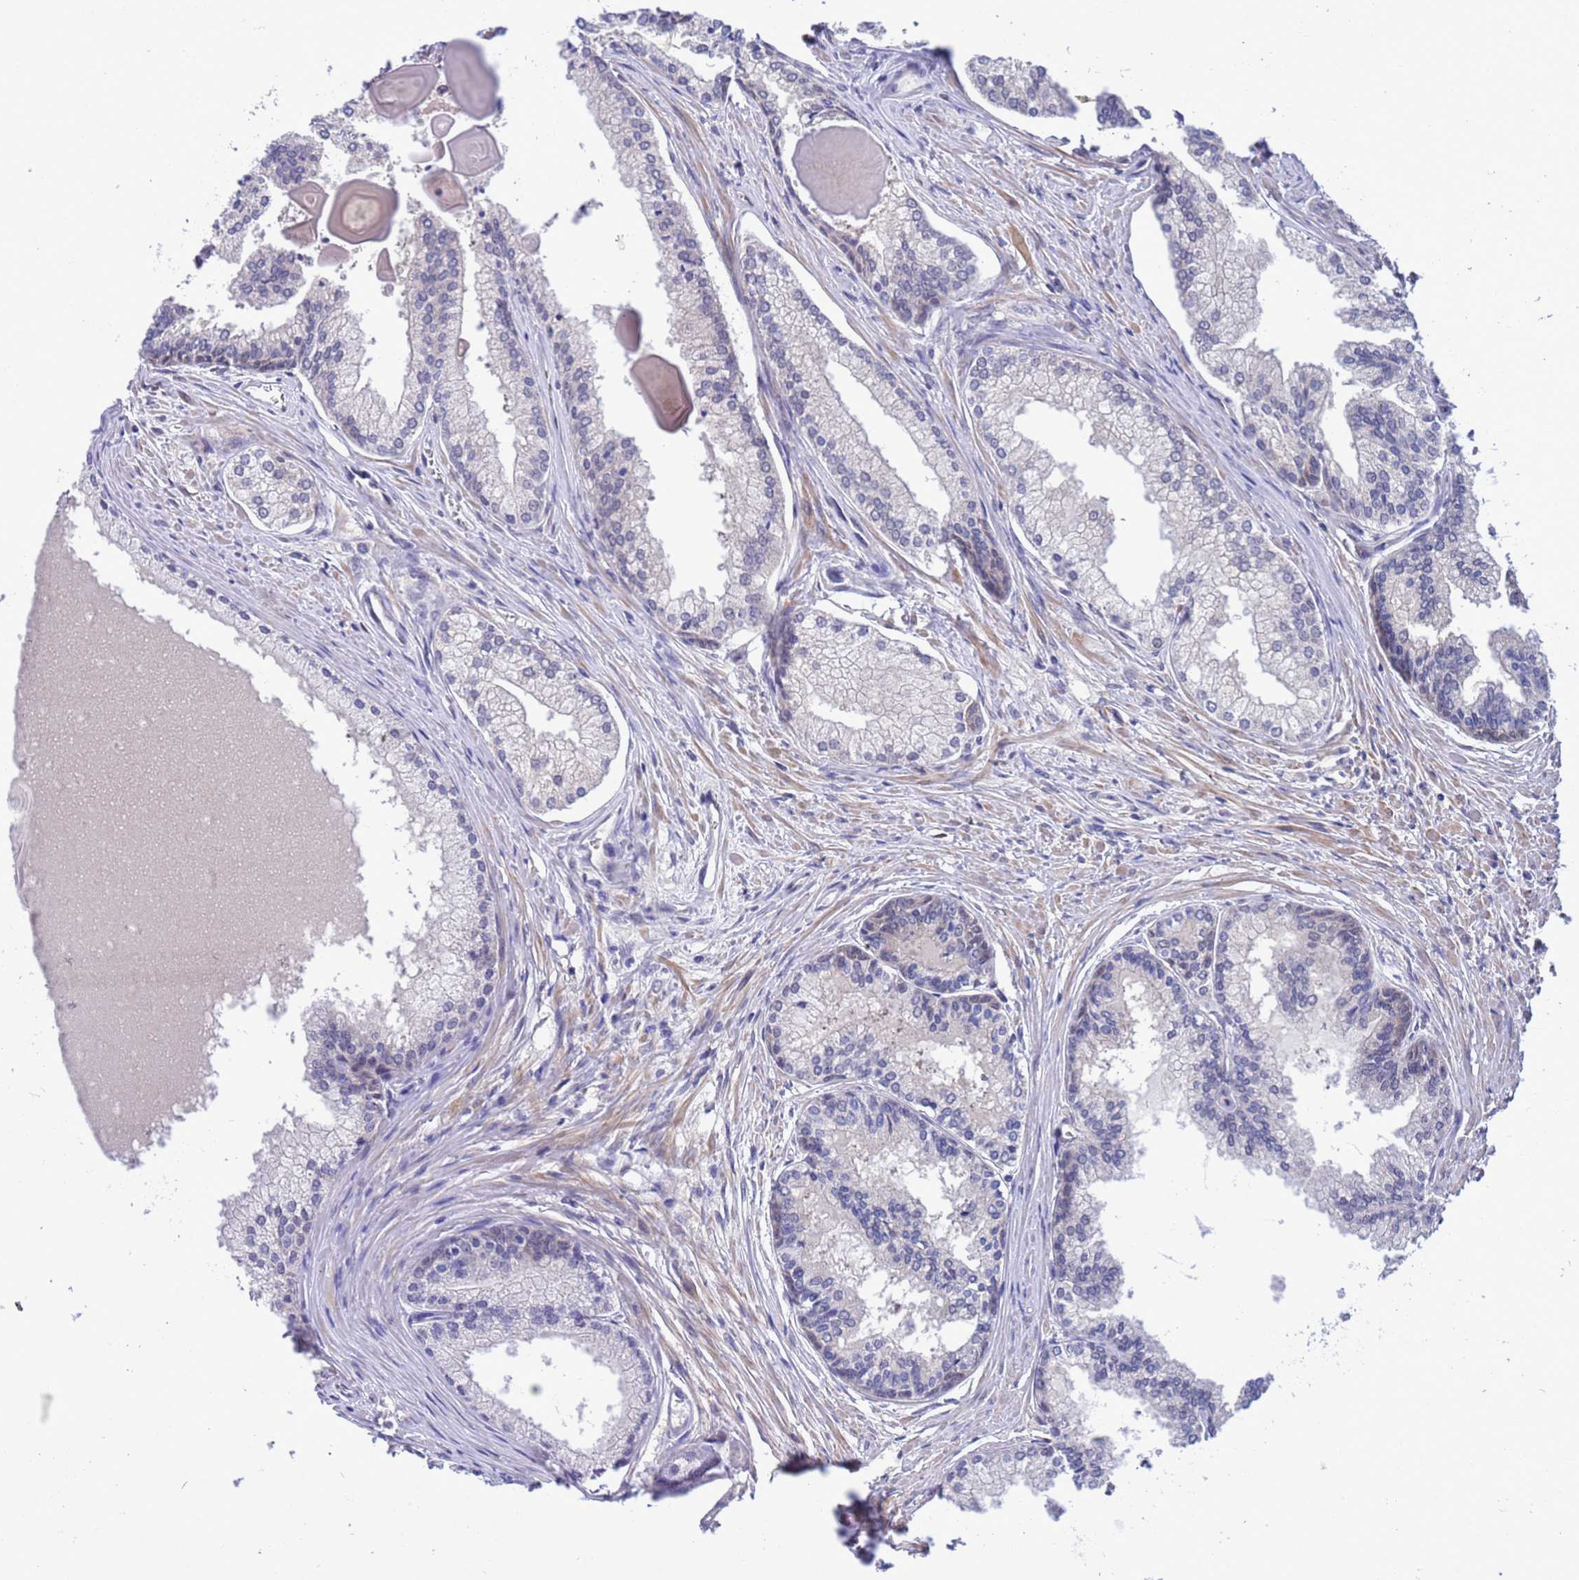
{"staining": {"intensity": "negative", "quantity": "none", "location": "none"}, "tissue": "prostate cancer", "cell_type": "Tumor cells", "image_type": "cancer", "snomed": [{"axis": "morphology", "description": "Adenocarcinoma, High grade"}, {"axis": "topography", "description": "Prostate"}], "caption": "DAB immunohistochemical staining of prostate cancer reveals no significant positivity in tumor cells. The staining was performed using DAB (3,3'-diaminobenzidine) to visualize the protein expression in brown, while the nuclei were stained in blue with hematoxylin (Magnification: 20x).", "gene": "ZNF461", "patient": {"sex": "male", "age": 68}}